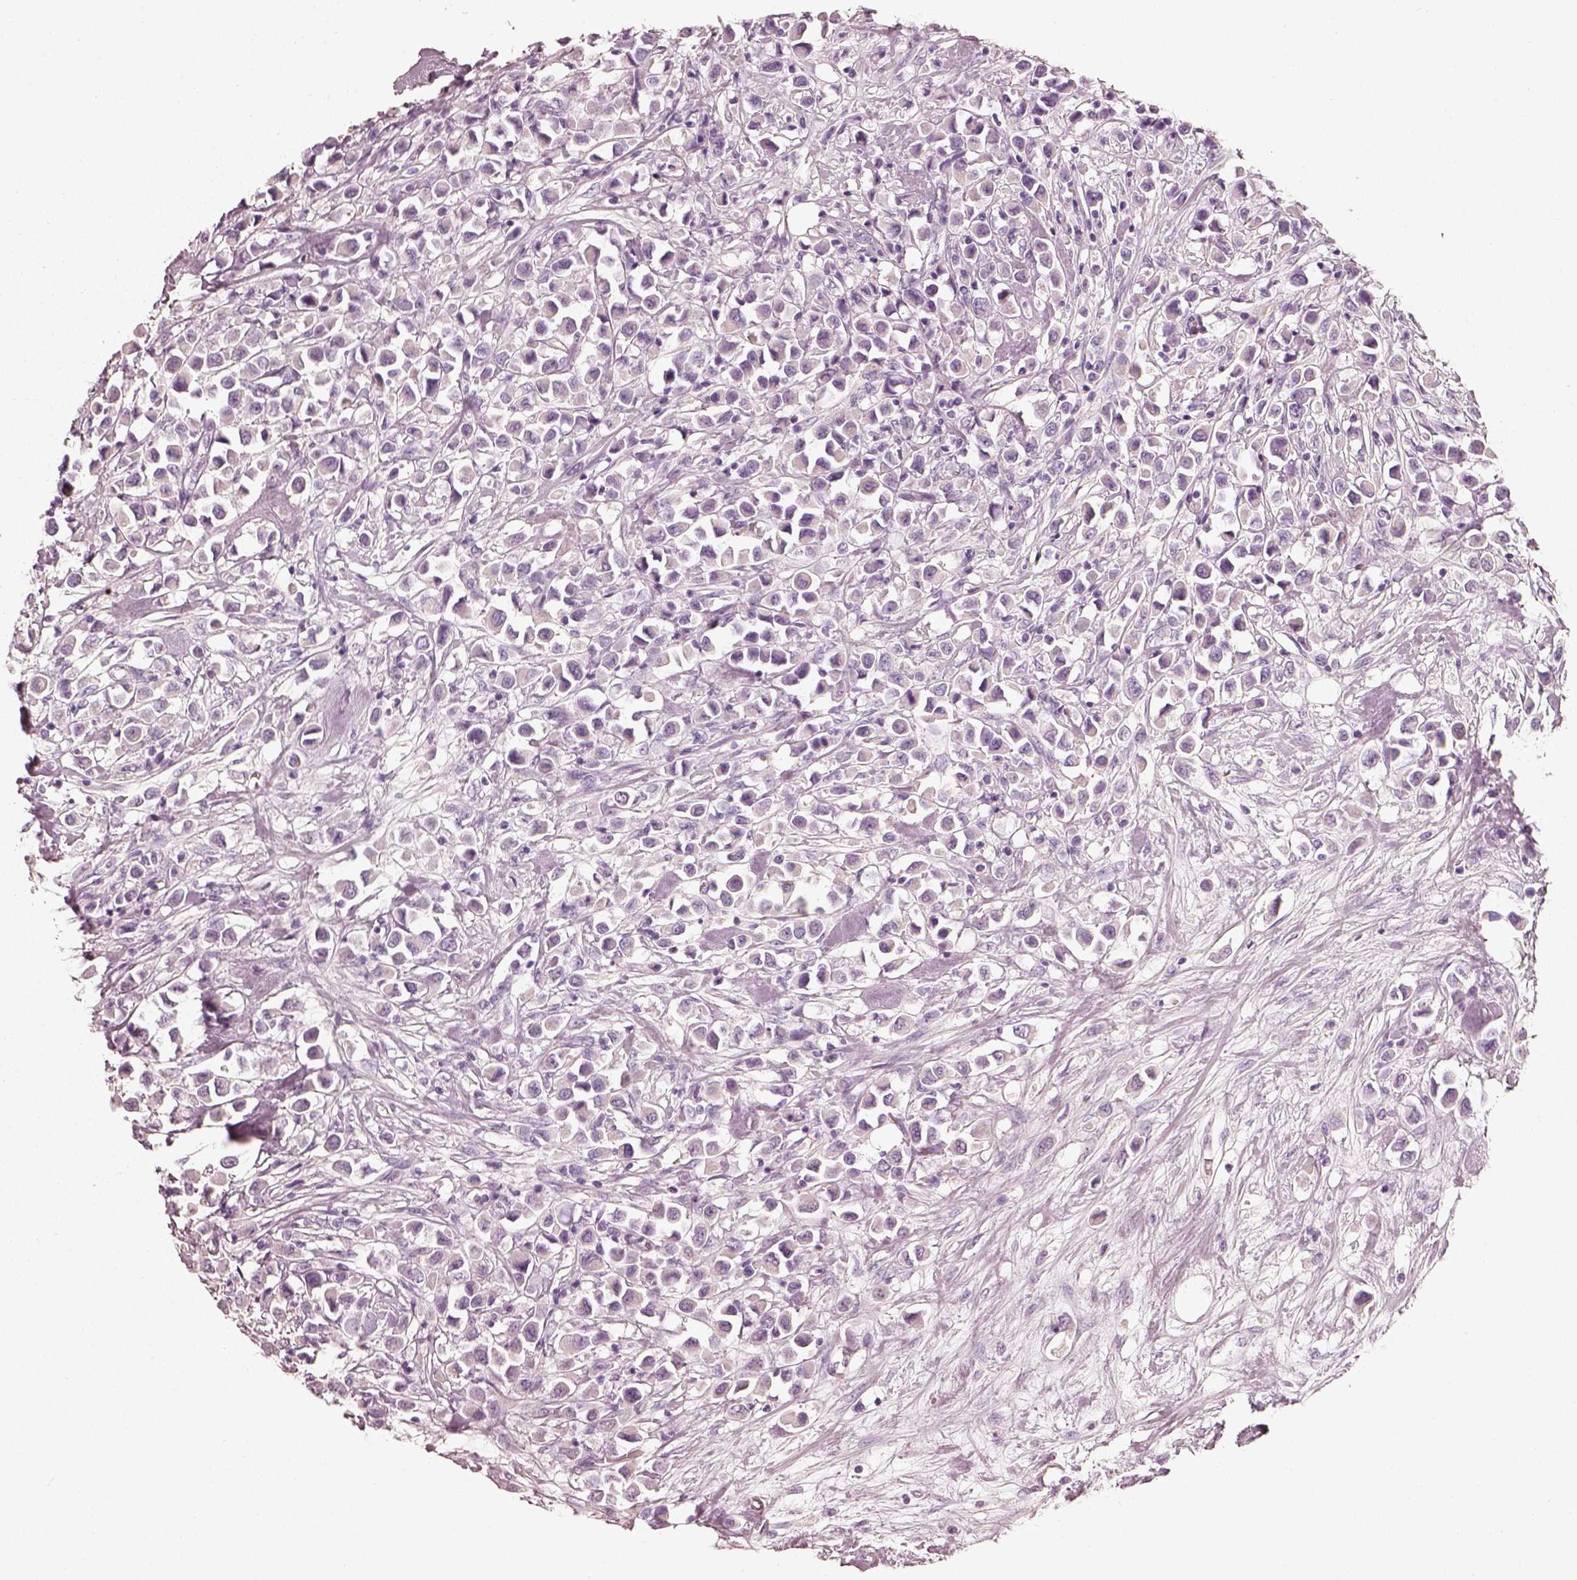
{"staining": {"intensity": "negative", "quantity": "none", "location": "none"}, "tissue": "breast cancer", "cell_type": "Tumor cells", "image_type": "cancer", "snomed": [{"axis": "morphology", "description": "Duct carcinoma"}, {"axis": "topography", "description": "Breast"}], "caption": "An image of breast cancer stained for a protein displays no brown staining in tumor cells. (Immunohistochemistry, brightfield microscopy, high magnification).", "gene": "PNOC", "patient": {"sex": "female", "age": 61}}